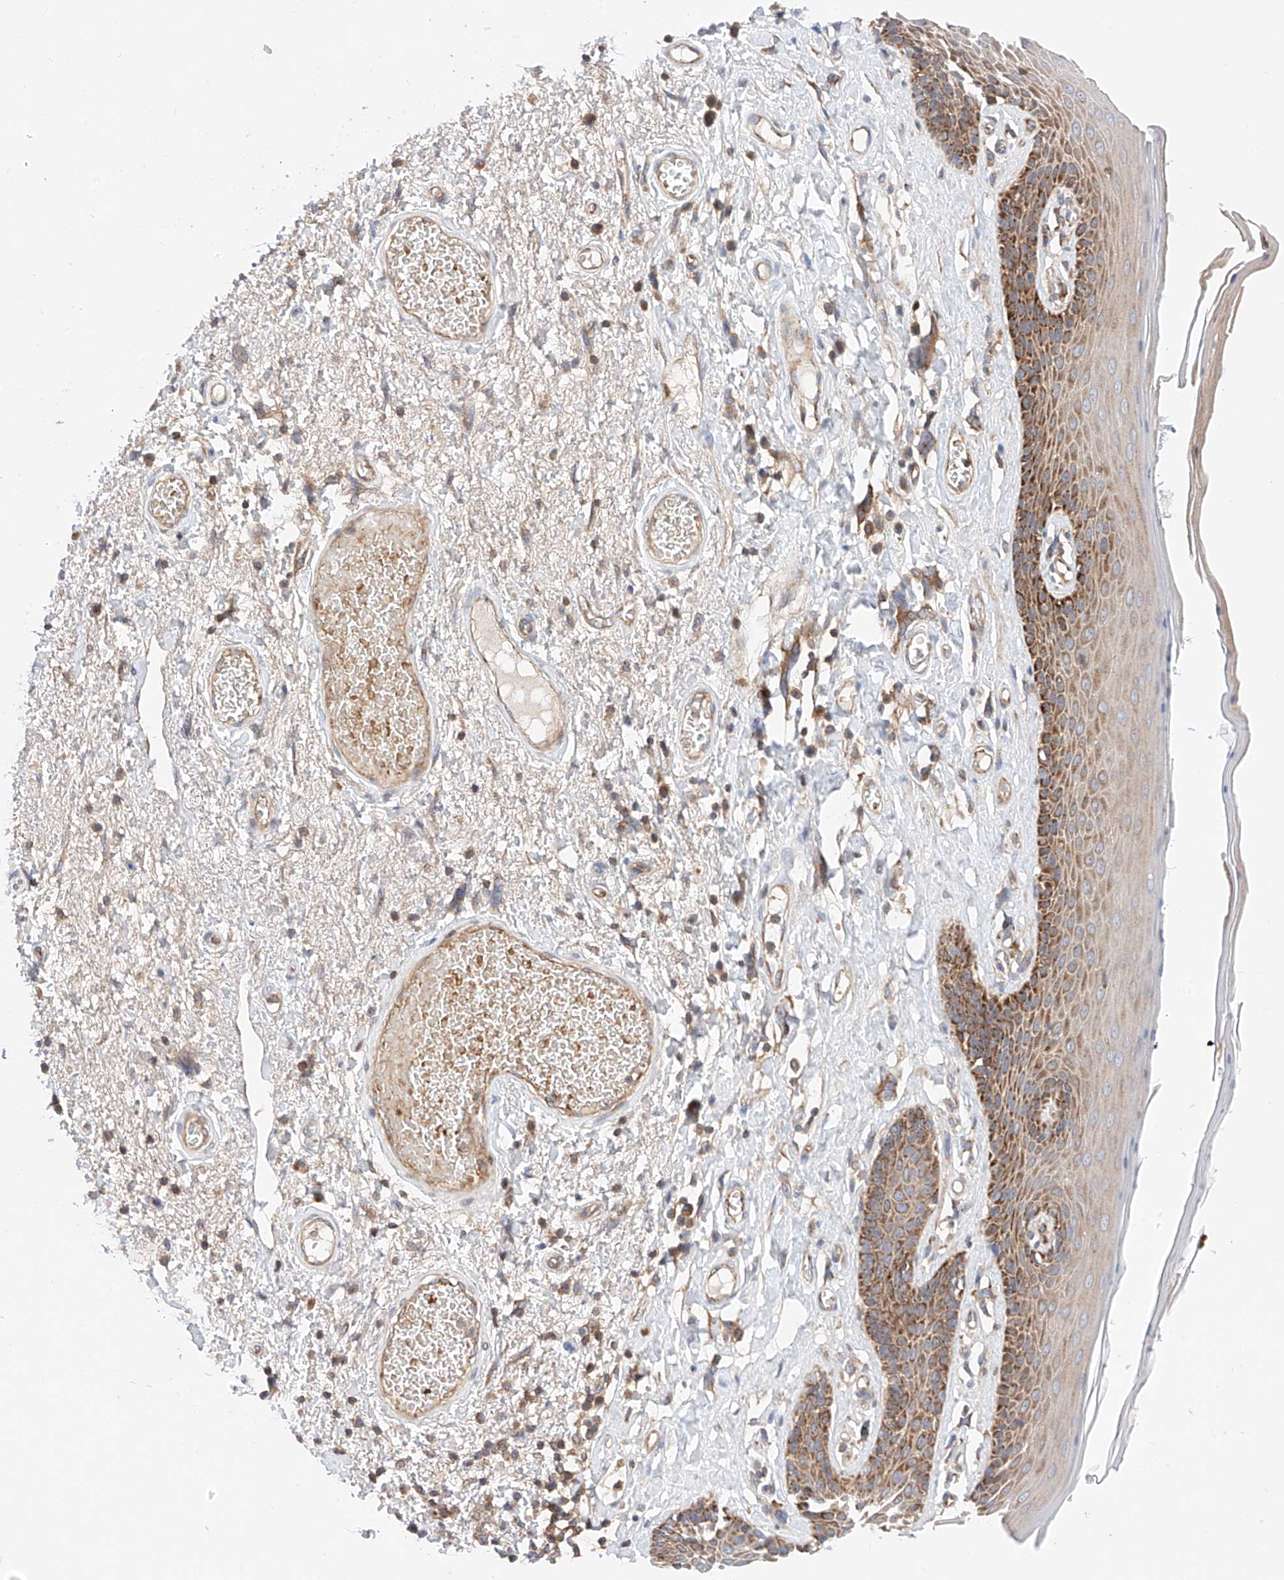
{"staining": {"intensity": "strong", "quantity": "25%-75%", "location": "cytoplasmic/membranous"}, "tissue": "skin", "cell_type": "Epidermal cells", "image_type": "normal", "snomed": [{"axis": "morphology", "description": "Normal tissue, NOS"}, {"axis": "topography", "description": "Anal"}], "caption": "Protein expression analysis of benign human skin reveals strong cytoplasmic/membranous expression in about 25%-75% of epidermal cells.", "gene": "NR1D1", "patient": {"sex": "male", "age": 69}}